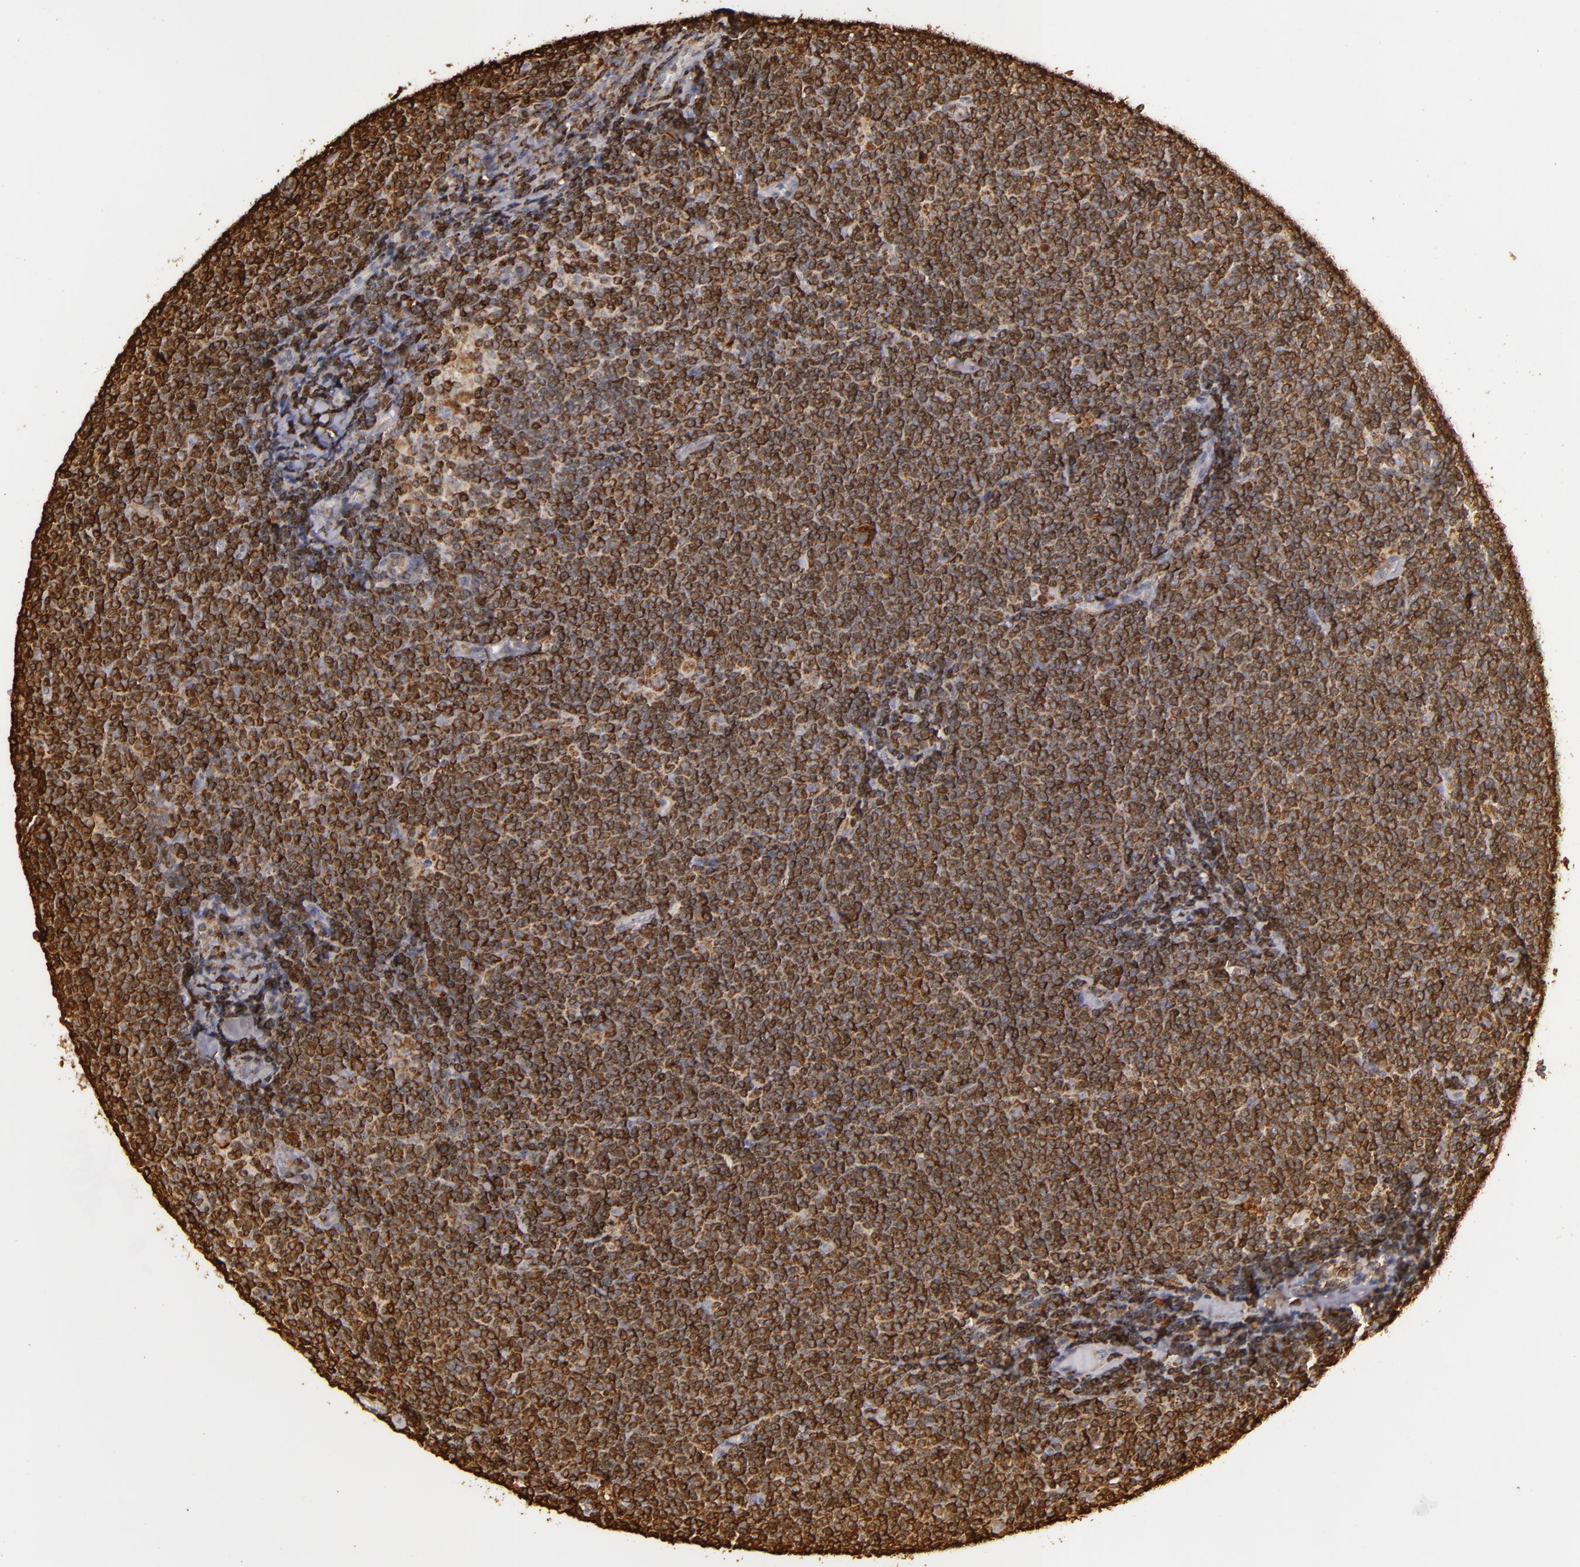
{"staining": {"intensity": "strong", "quantity": ">75%", "location": "cytoplasmic/membranous"}, "tissue": "lymphoma", "cell_type": "Tumor cells", "image_type": "cancer", "snomed": [{"axis": "morphology", "description": "Malignant lymphoma, non-Hodgkin's type, Low grade"}, {"axis": "topography", "description": "Lymph node"}], "caption": "The immunohistochemical stain labels strong cytoplasmic/membranous positivity in tumor cells of low-grade malignant lymphoma, non-Hodgkin's type tissue. Nuclei are stained in blue.", "gene": "SLC9A3R1", "patient": {"sex": "male", "age": 65}}